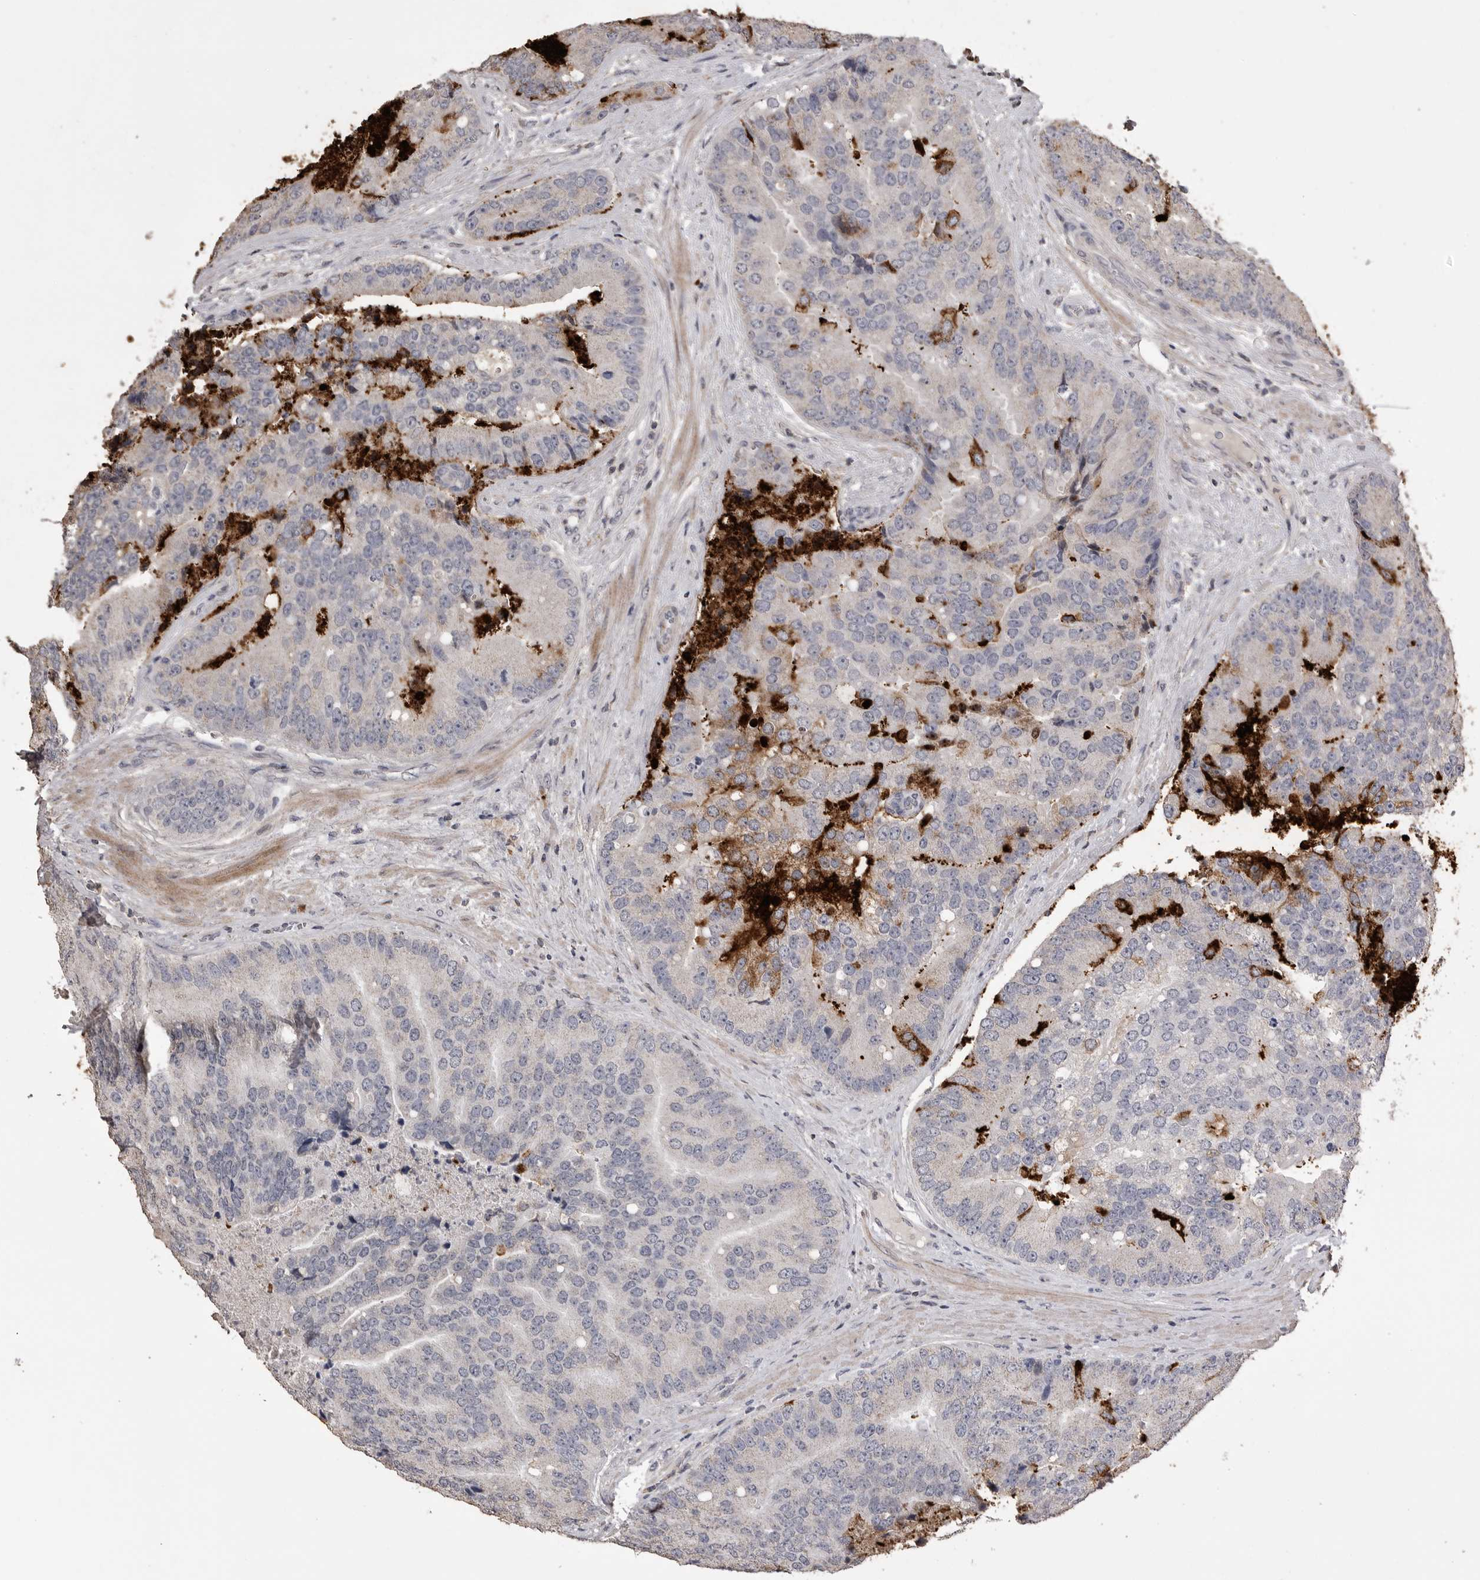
{"staining": {"intensity": "moderate", "quantity": "<25%", "location": "cytoplasmic/membranous"}, "tissue": "prostate cancer", "cell_type": "Tumor cells", "image_type": "cancer", "snomed": [{"axis": "morphology", "description": "Adenocarcinoma, High grade"}, {"axis": "topography", "description": "Prostate"}], "caption": "Immunohistochemistry of human prostate cancer (adenocarcinoma (high-grade)) shows low levels of moderate cytoplasmic/membranous expression in about <25% of tumor cells.", "gene": "MMP7", "patient": {"sex": "male", "age": 70}}